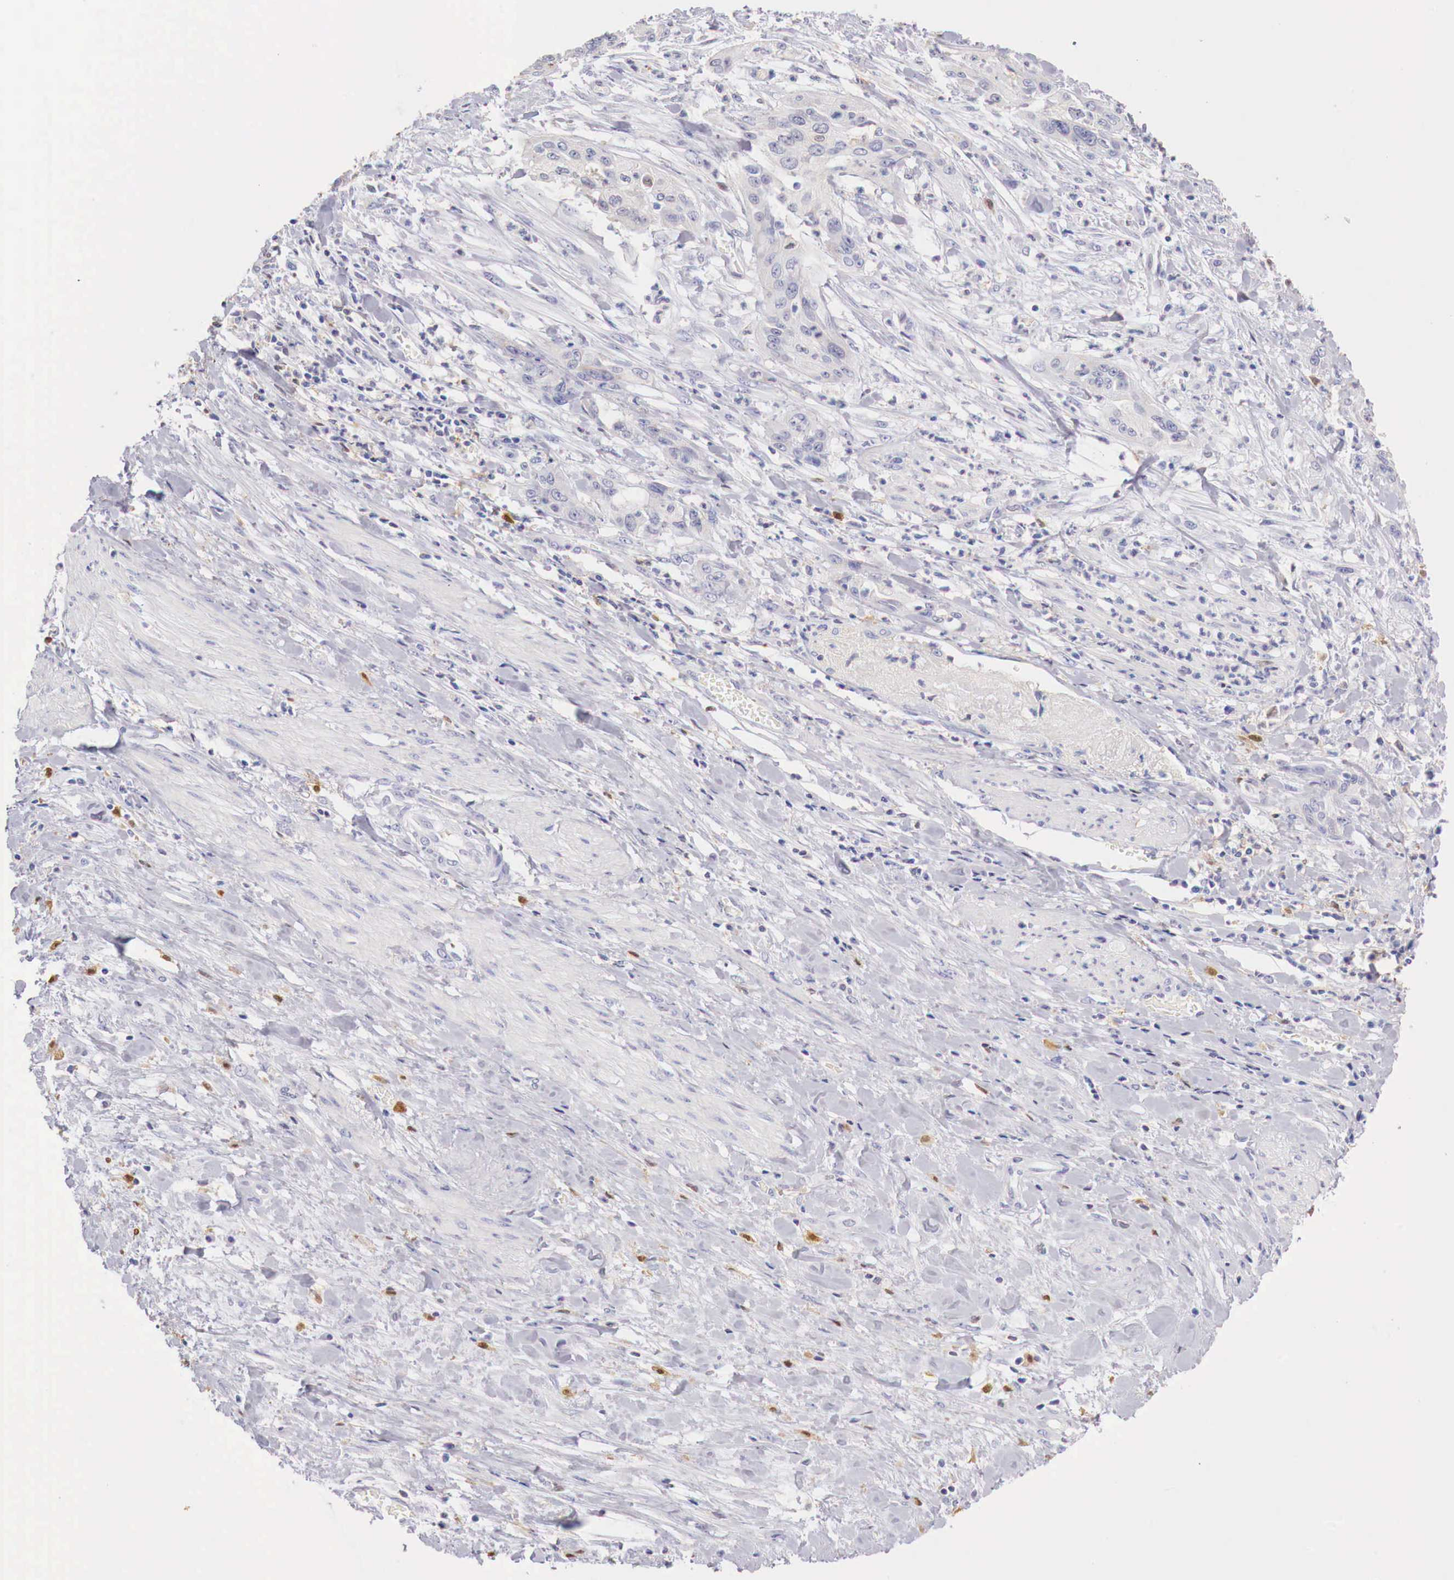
{"staining": {"intensity": "negative", "quantity": "none", "location": "none"}, "tissue": "cervical cancer", "cell_type": "Tumor cells", "image_type": "cancer", "snomed": [{"axis": "morphology", "description": "Squamous cell carcinoma, NOS"}, {"axis": "topography", "description": "Cervix"}], "caption": "An immunohistochemistry photomicrograph of cervical cancer is shown. There is no staining in tumor cells of cervical cancer.", "gene": "RENBP", "patient": {"sex": "female", "age": 41}}